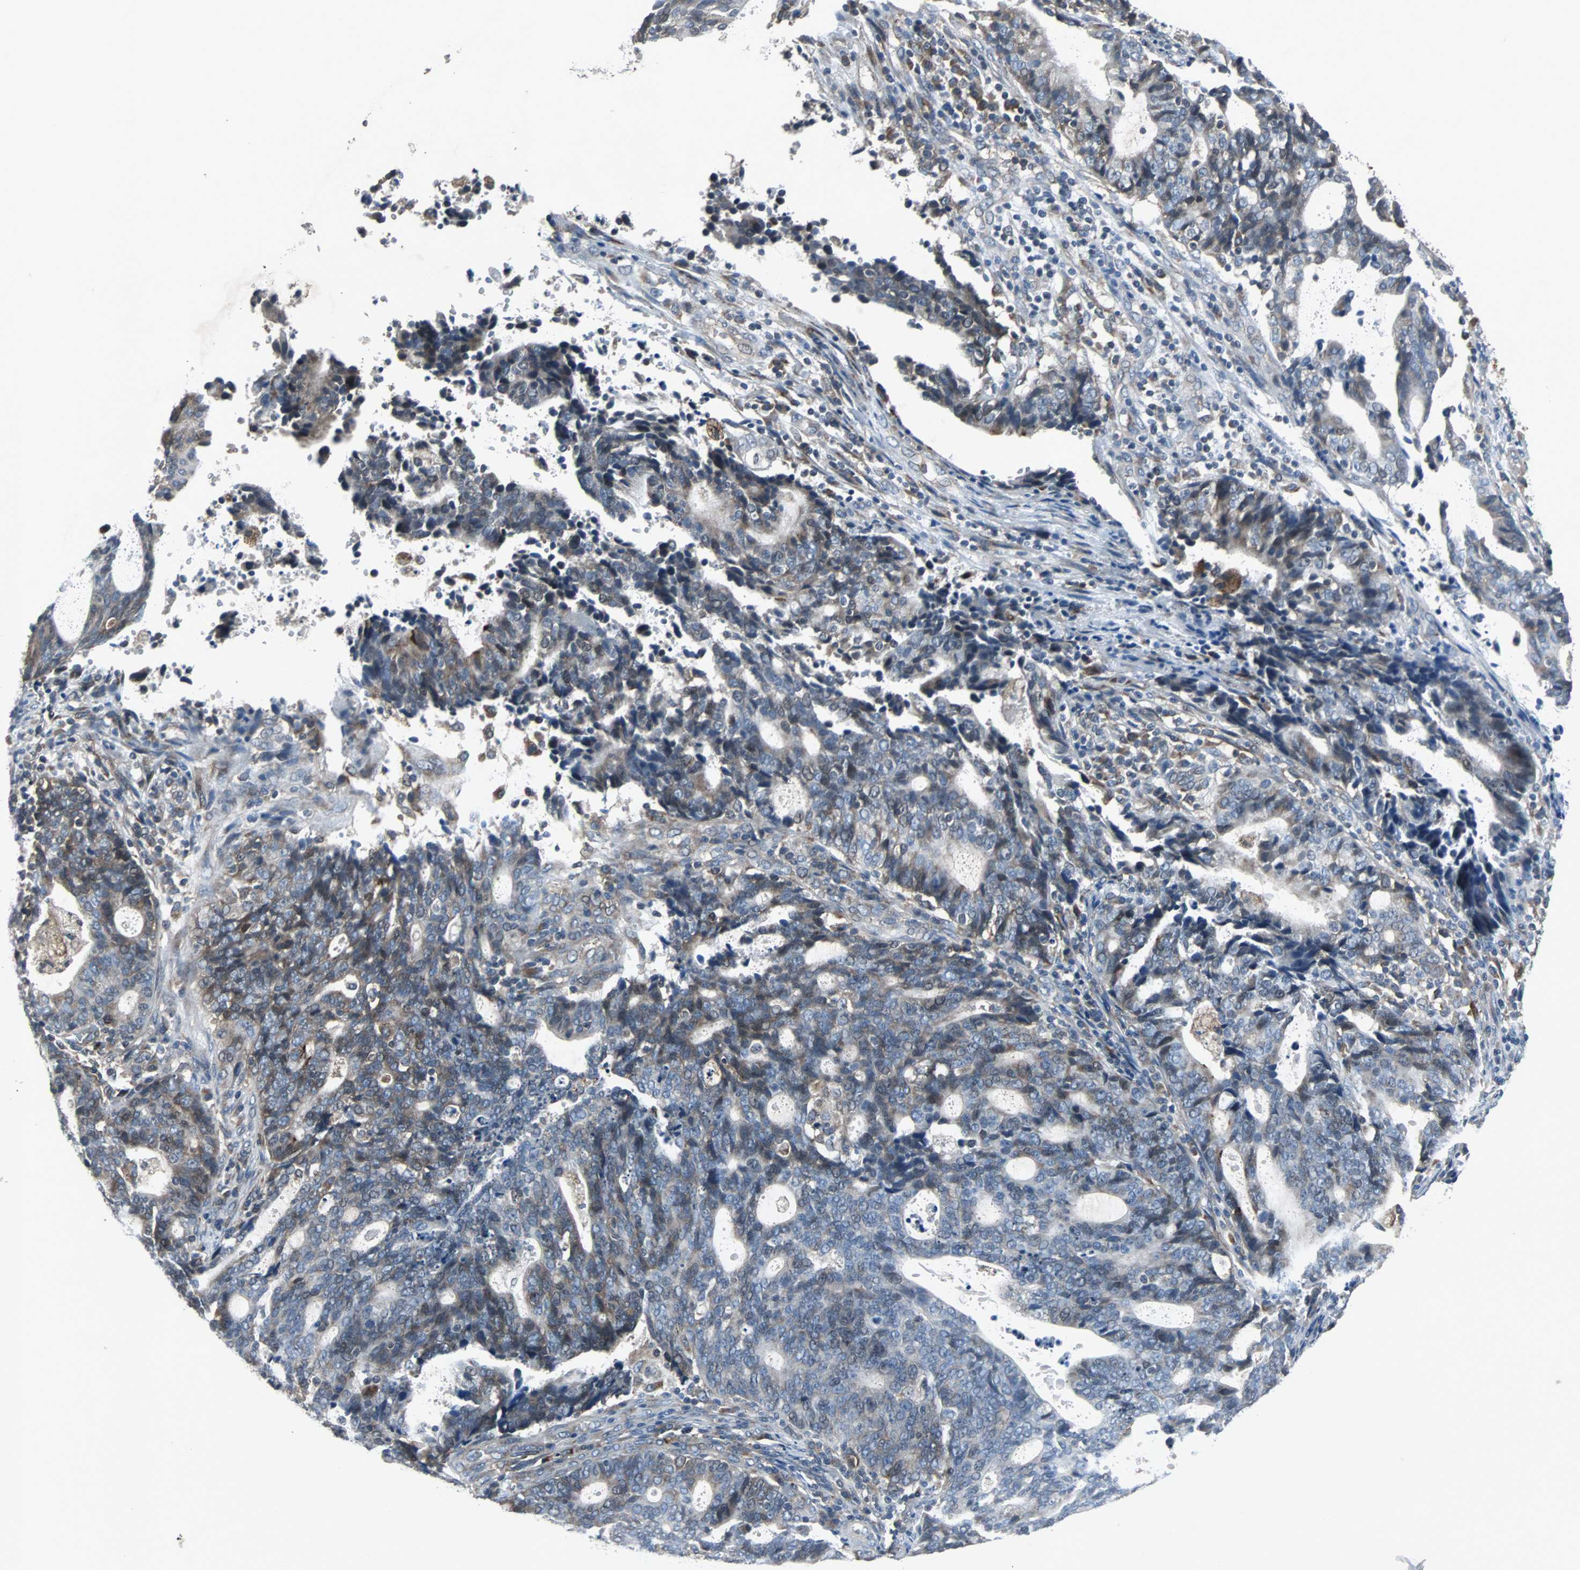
{"staining": {"intensity": "weak", "quantity": "<25%", "location": "cytoplasmic/membranous"}, "tissue": "endometrial cancer", "cell_type": "Tumor cells", "image_type": "cancer", "snomed": [{"axis": "morphology", "description": "Adenocarcinoma, NOS"}, {"axis": "topography", "description": "Uterus"}], "caption": "The photomicrograph displays no significant positivity in tumor cells of adenocarcinoma (endometrial).", "gene": "SOS1", "patient": {"sex": "female", "age": 83}}